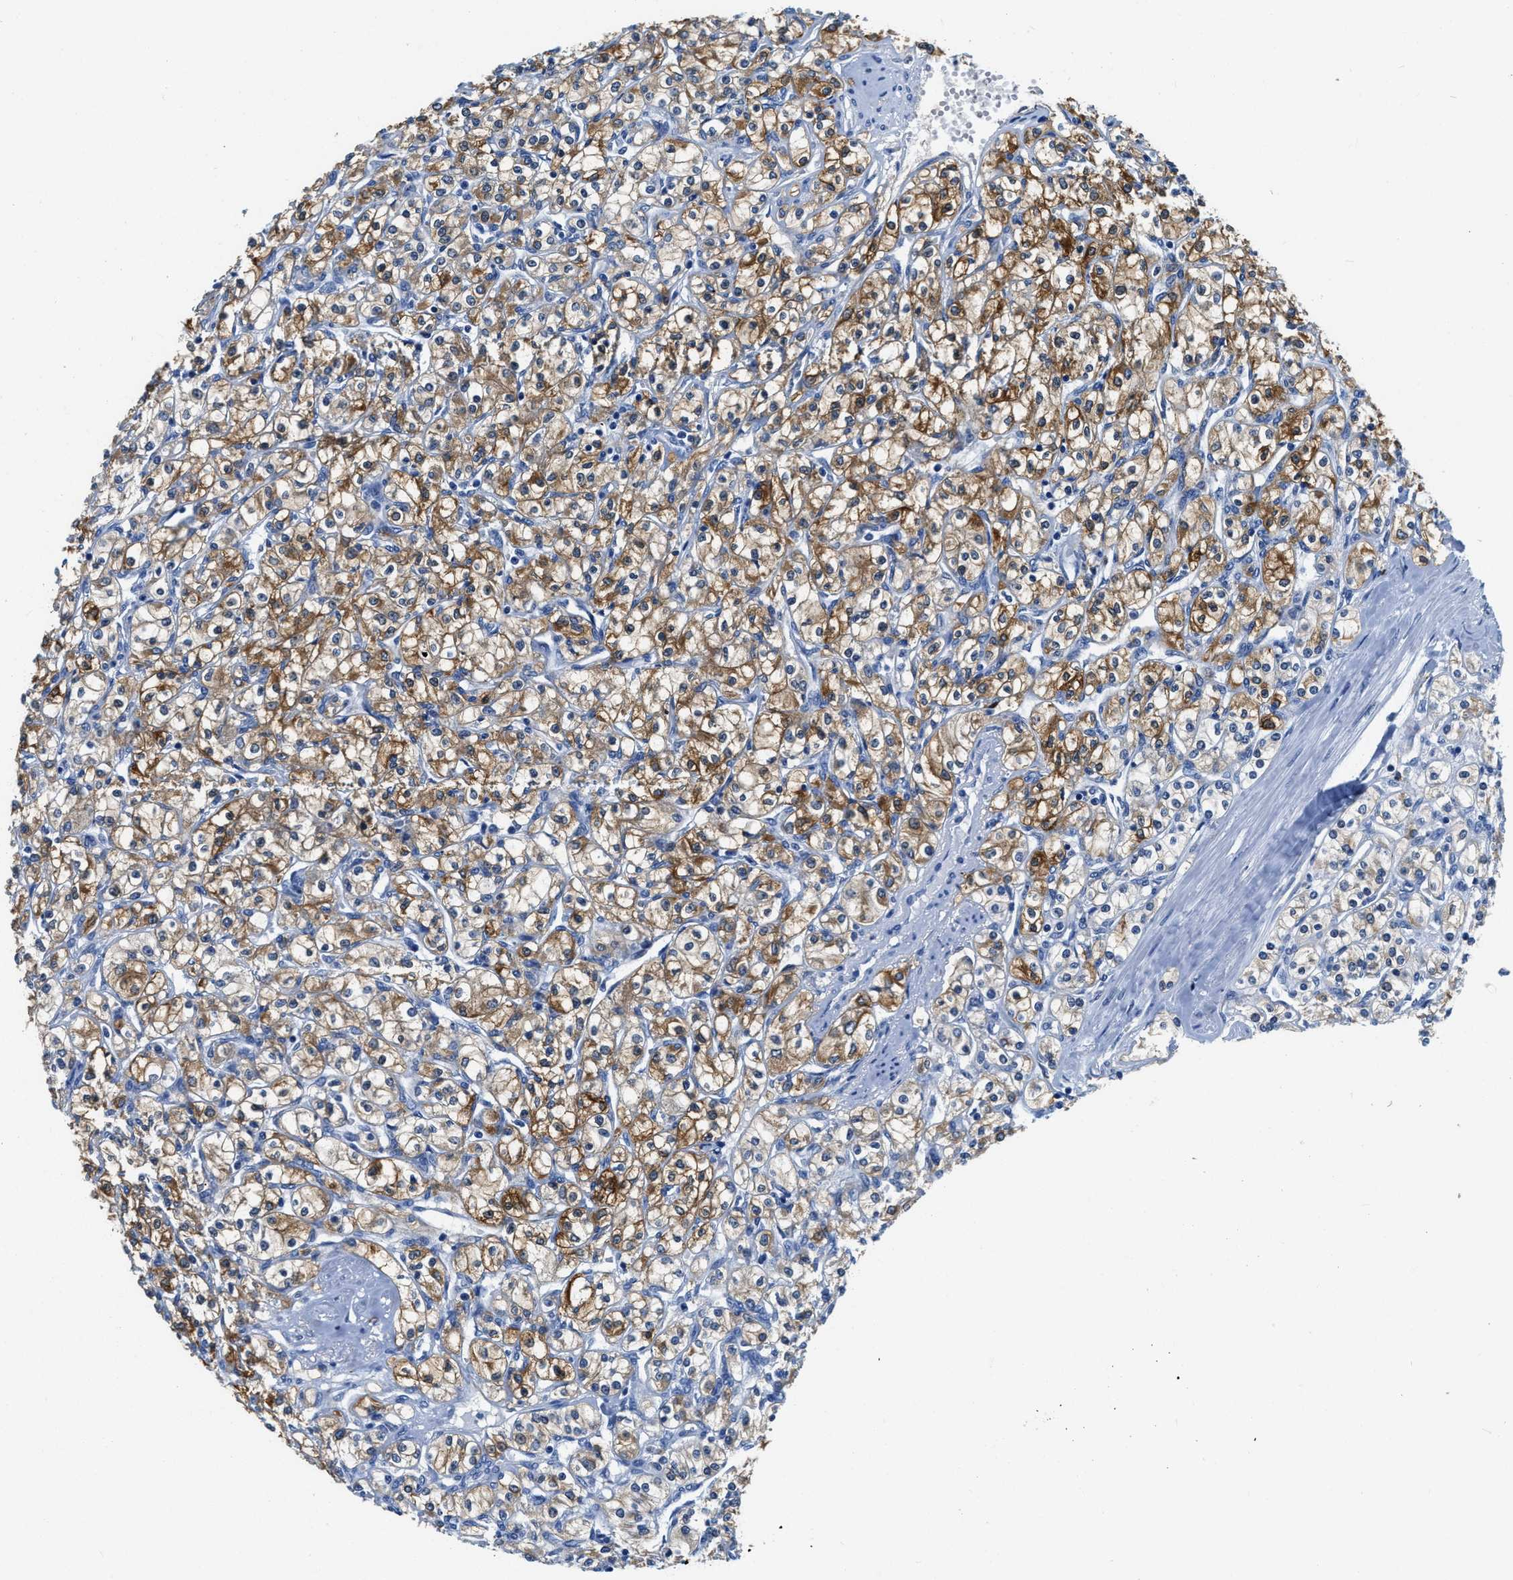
{"staining": {"intensity": "moderate", "quantity": ">75%", "location": "cytoplasmic/membranous"}, "tissue": "renal cancer", "cell_type": "Tumor cells", "image_type": "cancer", "snomed": [{"axis": "morphology", "description": "Adenocarcinoma, NOS"}, {"axis": "topography", "description": "Kidney"}], "caption": "Immunohistochemistry (IHC) of human renal cancer (adenocarcinoma) displays medium levels of moderate cytoplasmic/membranous expression in approximately >75% of tumor cells.", "gene": "ZDHHC13", "patient": {"sex": "male", "age": 77}}